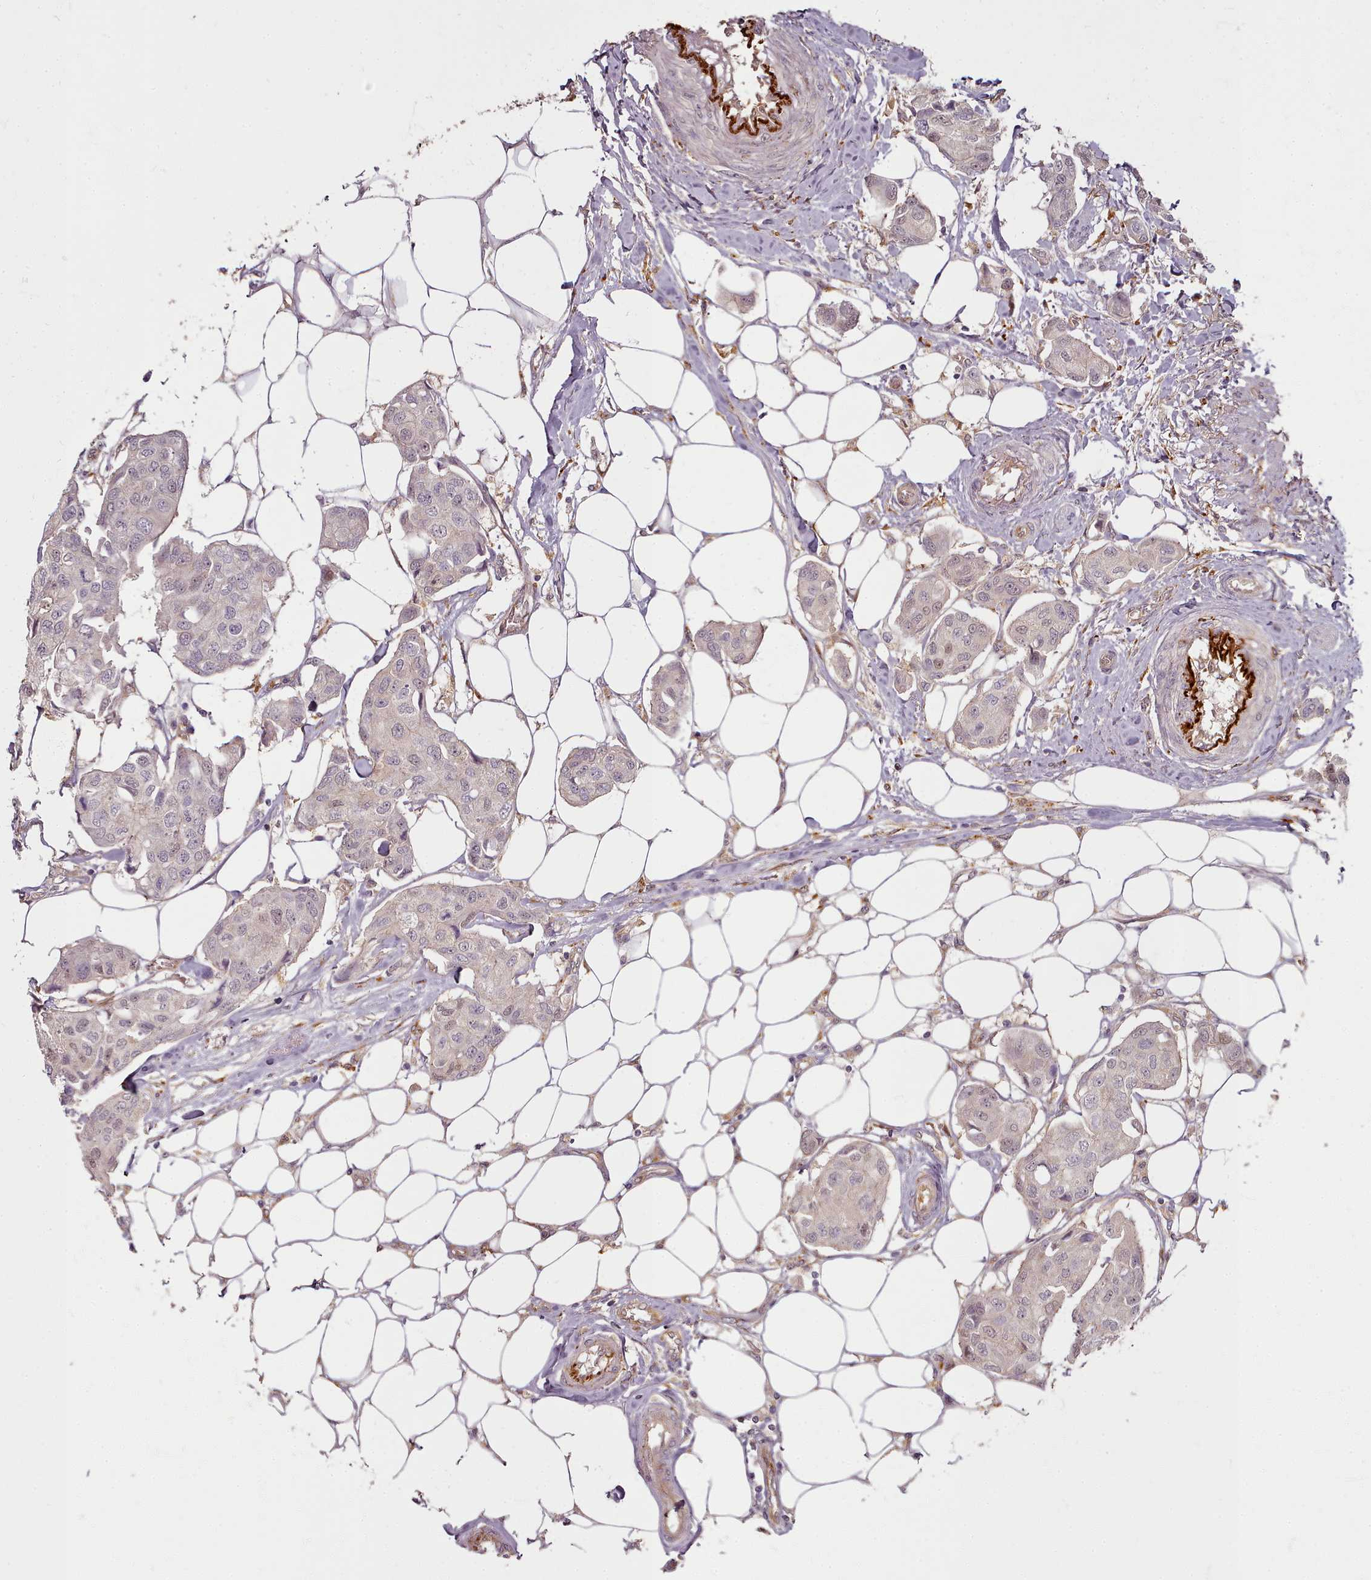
{"staining": {"intensity": "moderate", "quantity": "<25%", "location": "nuclear"}, "tissue": "breast cancer", "cell_type": "Tumor cells", "image_type": "cancer", "snomed": [{"axis": "morphology", "description": "Duct carcinoma"}, {"axis": "topography", "description": "Breast"}, {"axis": "topography", "description": "Lymph node"}], "caption": "An IHC micrograph of neoplastic tissue is shown. Protein staining in brown shows moderate nuclear positivity in breast cancer (infiltrating ductal carcinoma) within tumor cells.", "gene": "C1QTNF5", "patient": {"sex": "female", "age": 80}}